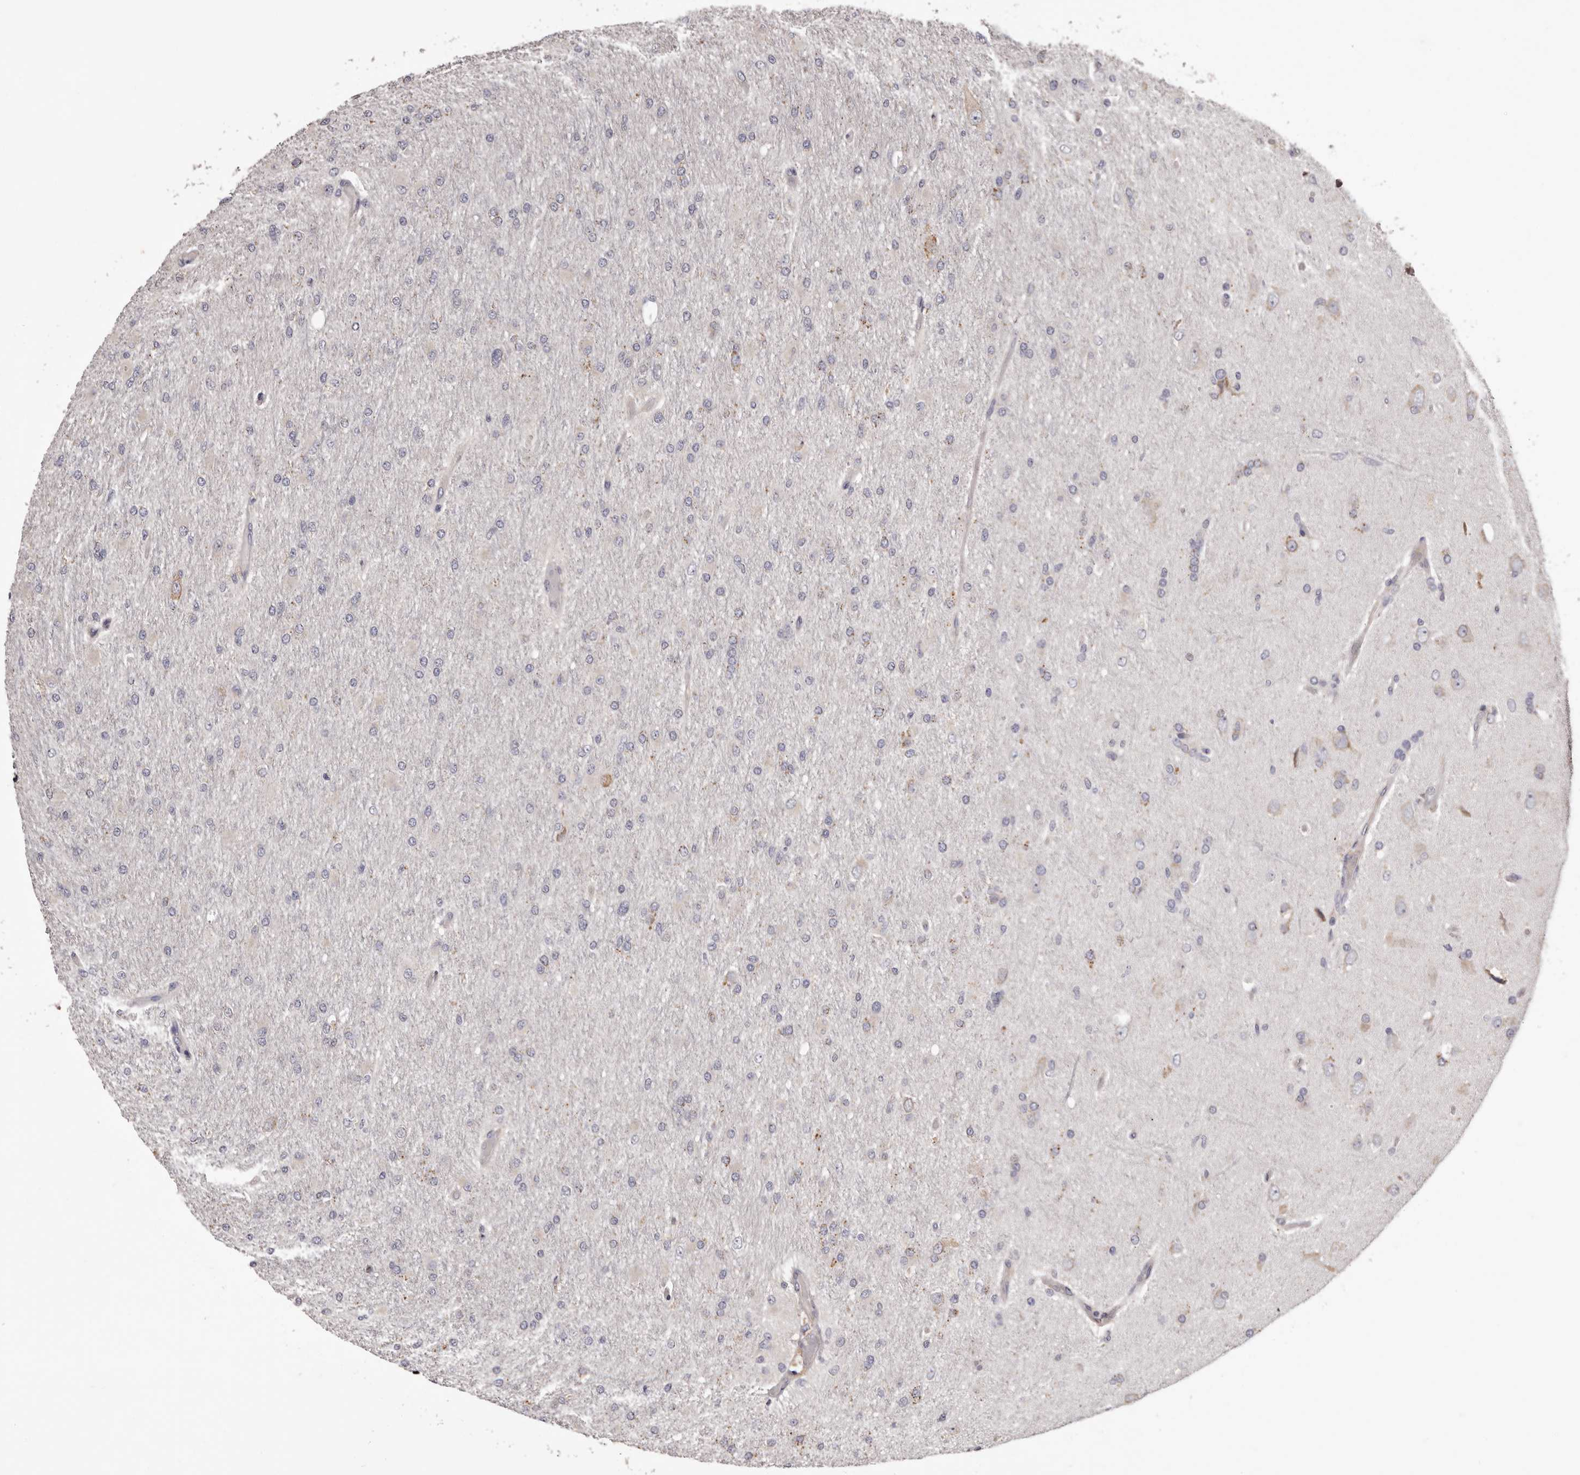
{"staining": {"intensity": "negative", "quantity": "none", "location": "none"}, "tissue": "glioma", "cell_type": "Tumor cells", "image_type": "cancer", "snomed": [{"axis": "morphology", "description": "Glioma, malignant, High grade"}, {"axis": "topography", "description": "Cerebral cortex"}], "caption": "Glioma was stained to show a protein in brown. There is no significant staining in tumor cells.", "gene": "ETNK1", "patient": {"sex": "female", "age": 36}}